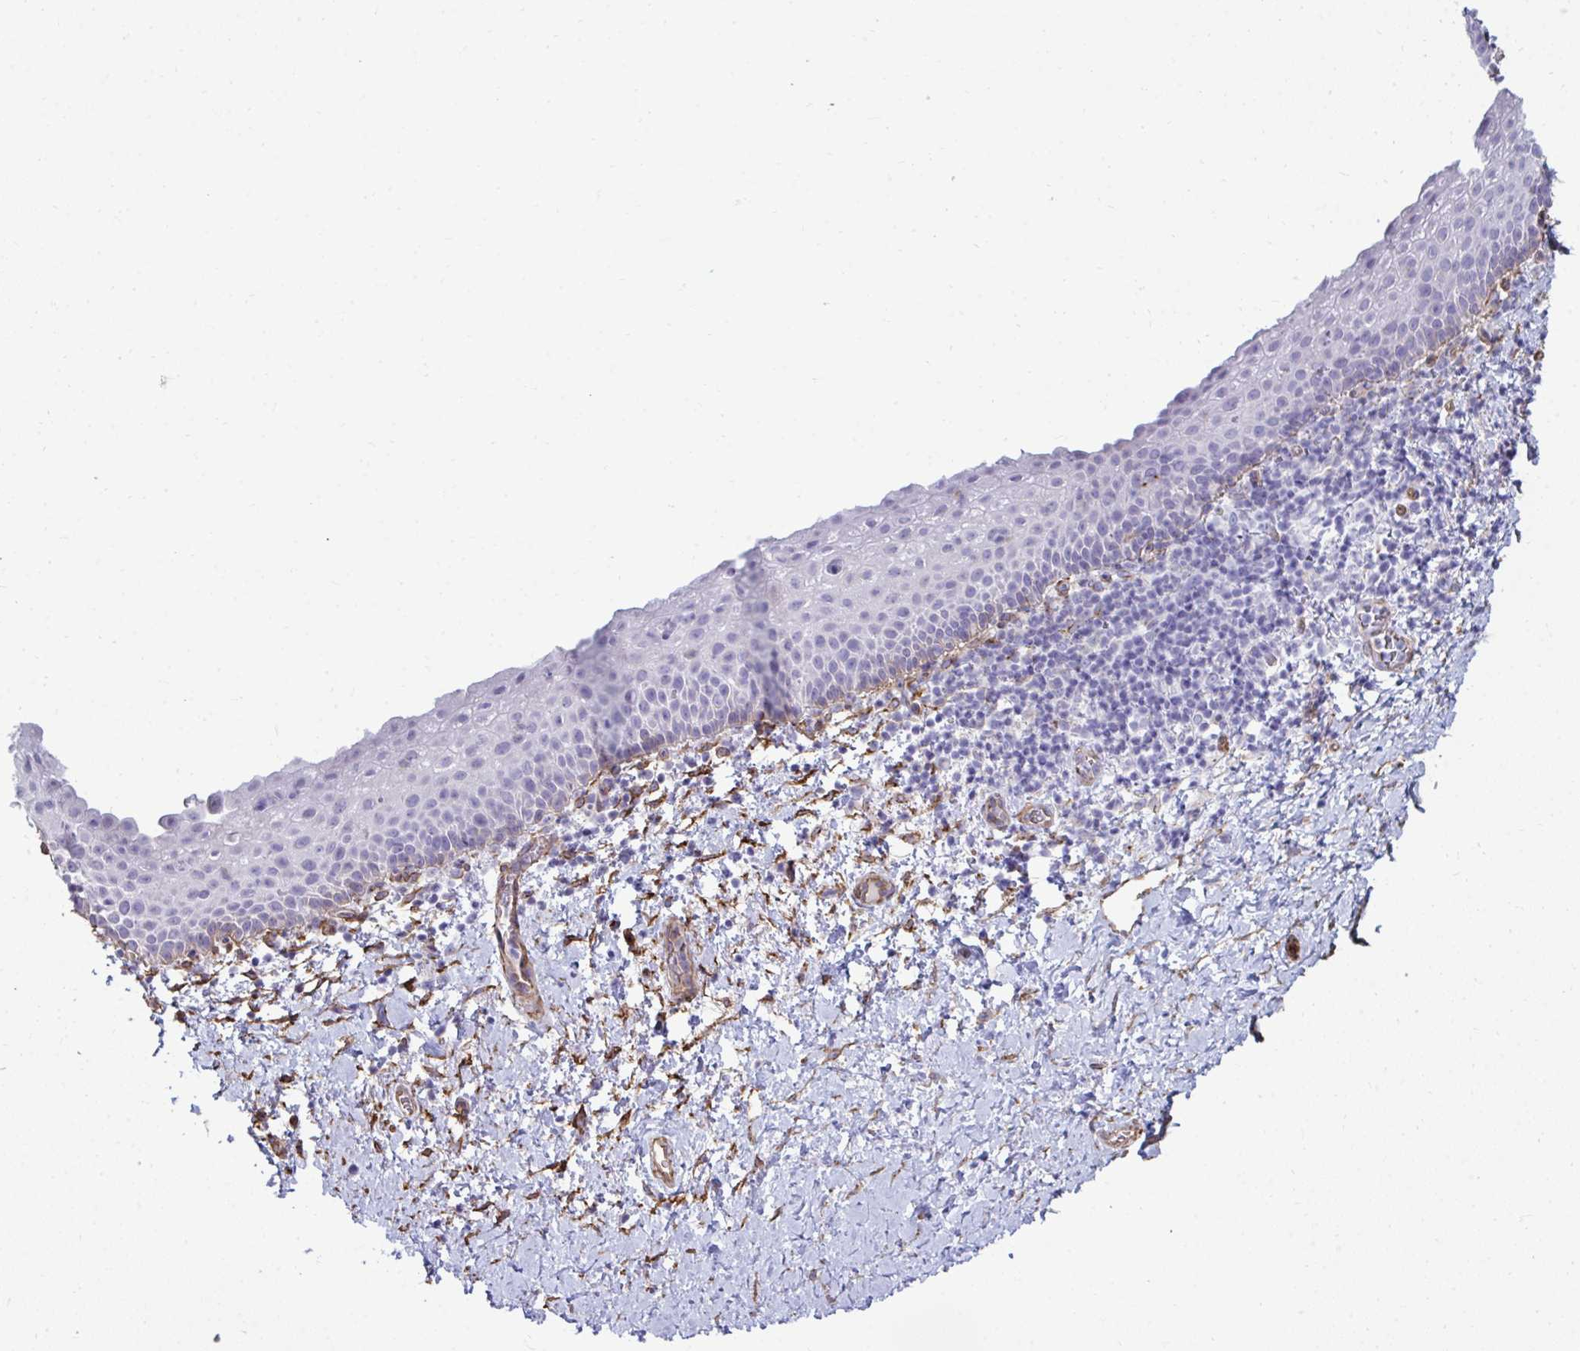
{"staining": {"intensity": "negative", "quantity": "none", "location": "none"}, "tissue": "vagina", "cell_type": "Squamous epithelial cells", "image_type": "normal", "snomed": [{"axis": "morphology", "description": "Normal tissue, NOS"}, {"axis": "topography", "description": "Vagina"}], "caption": "Immunohistochemical staining of unremarkable human vagina demonstrates no significant expression in squamous epithelial cells. The staining was performed using DAB to visualize the protein expression in brown, while the nuclei were stained in blue with hematoxylin (Magnification: 20x).", "gene": "UBL3", "patient": {"sex": "female", "age": 61}}